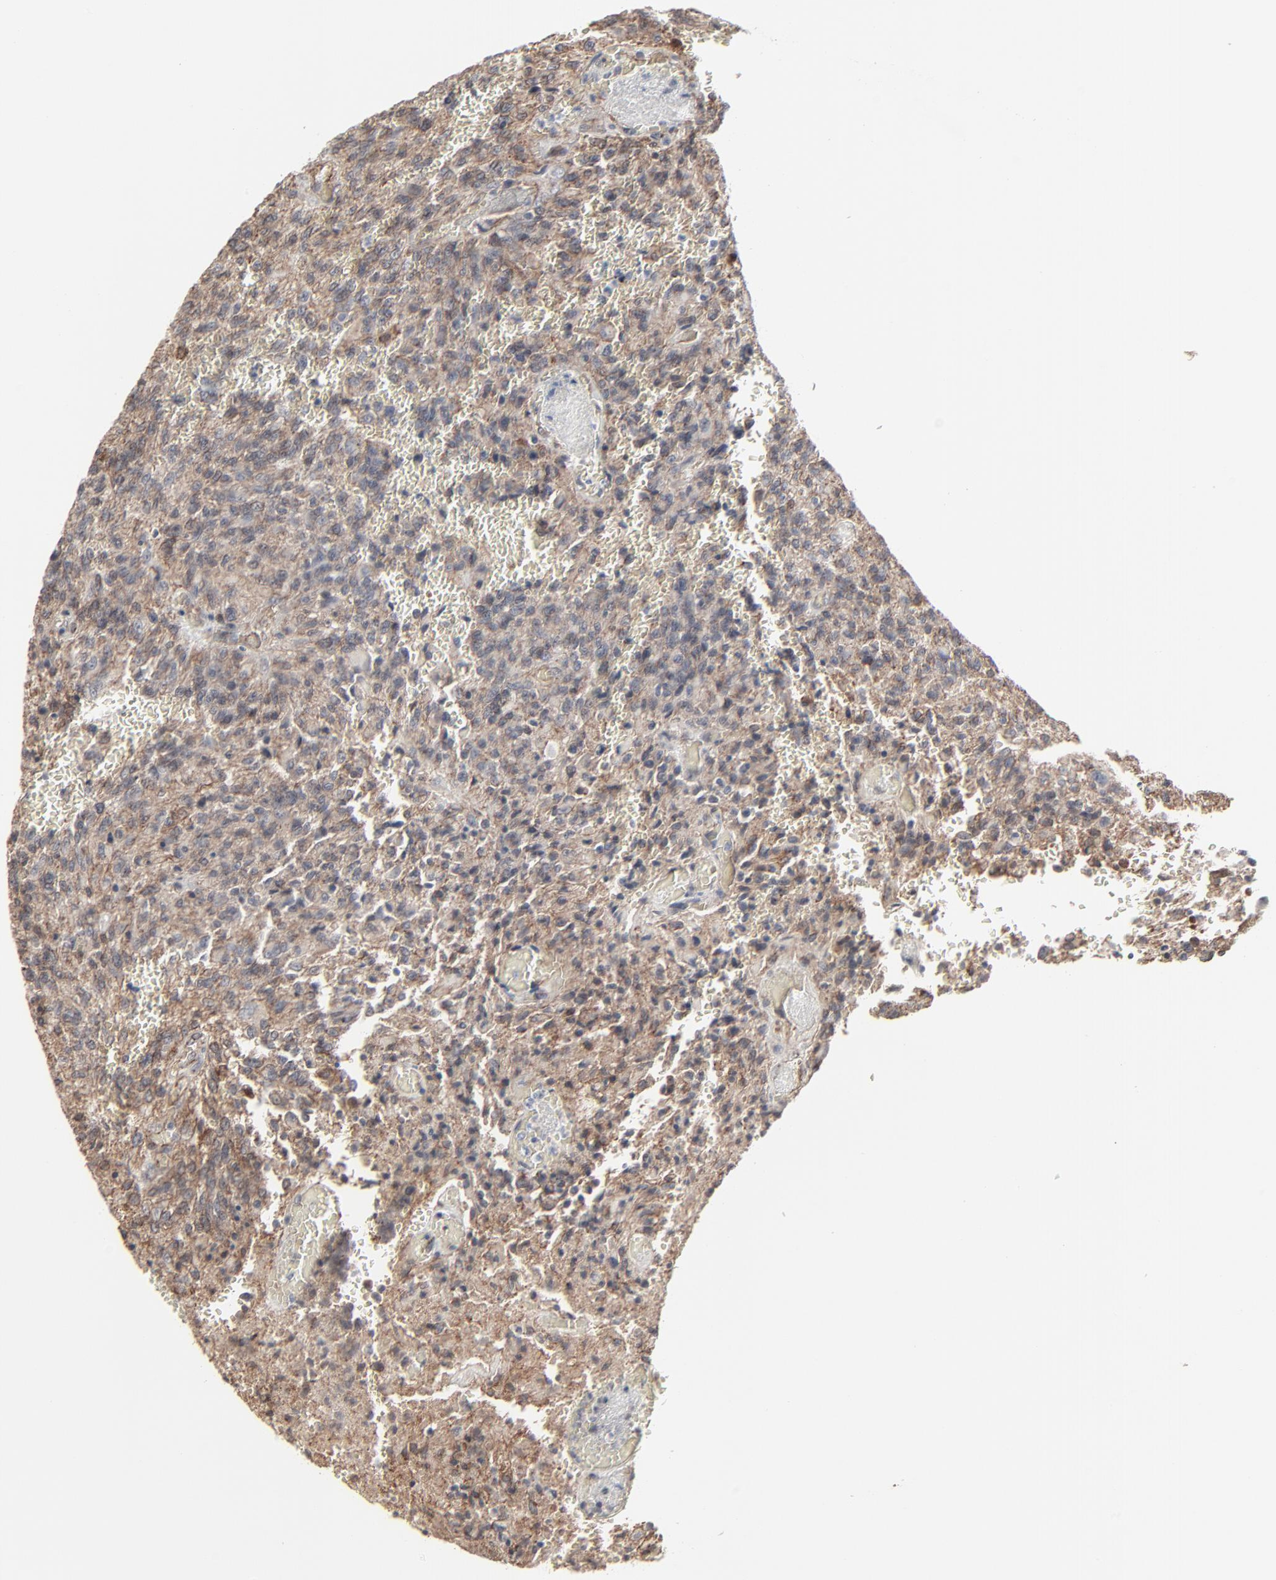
{"staining": {"intensity": "moderate", "quantity": "25%-75%", "location": "cytoplasmic/membranous"}, "tissue": "glioma", "cell_type": "Tumor cells", "image_type": "cancer", "snomed": [{"axis": "morphology", "description": "Normal tissue, NOS"}, {"axis": "morphology", "description": "Glioma, malignant, High grade"}, {"axis": "topography", "description": "Cerebral cortex"}], "caption": "IHC (DAB (3,3'-diaminobenzidine)) staining of human glioma displays moderate cytoplasmic/membranous protein positivity in about 25%-75% of tumor cells. (Brightfield microscopy of DAB IHC at high magnification).", "gene": "CTNND1", "patient": {"sex": "male", "age": 56}}